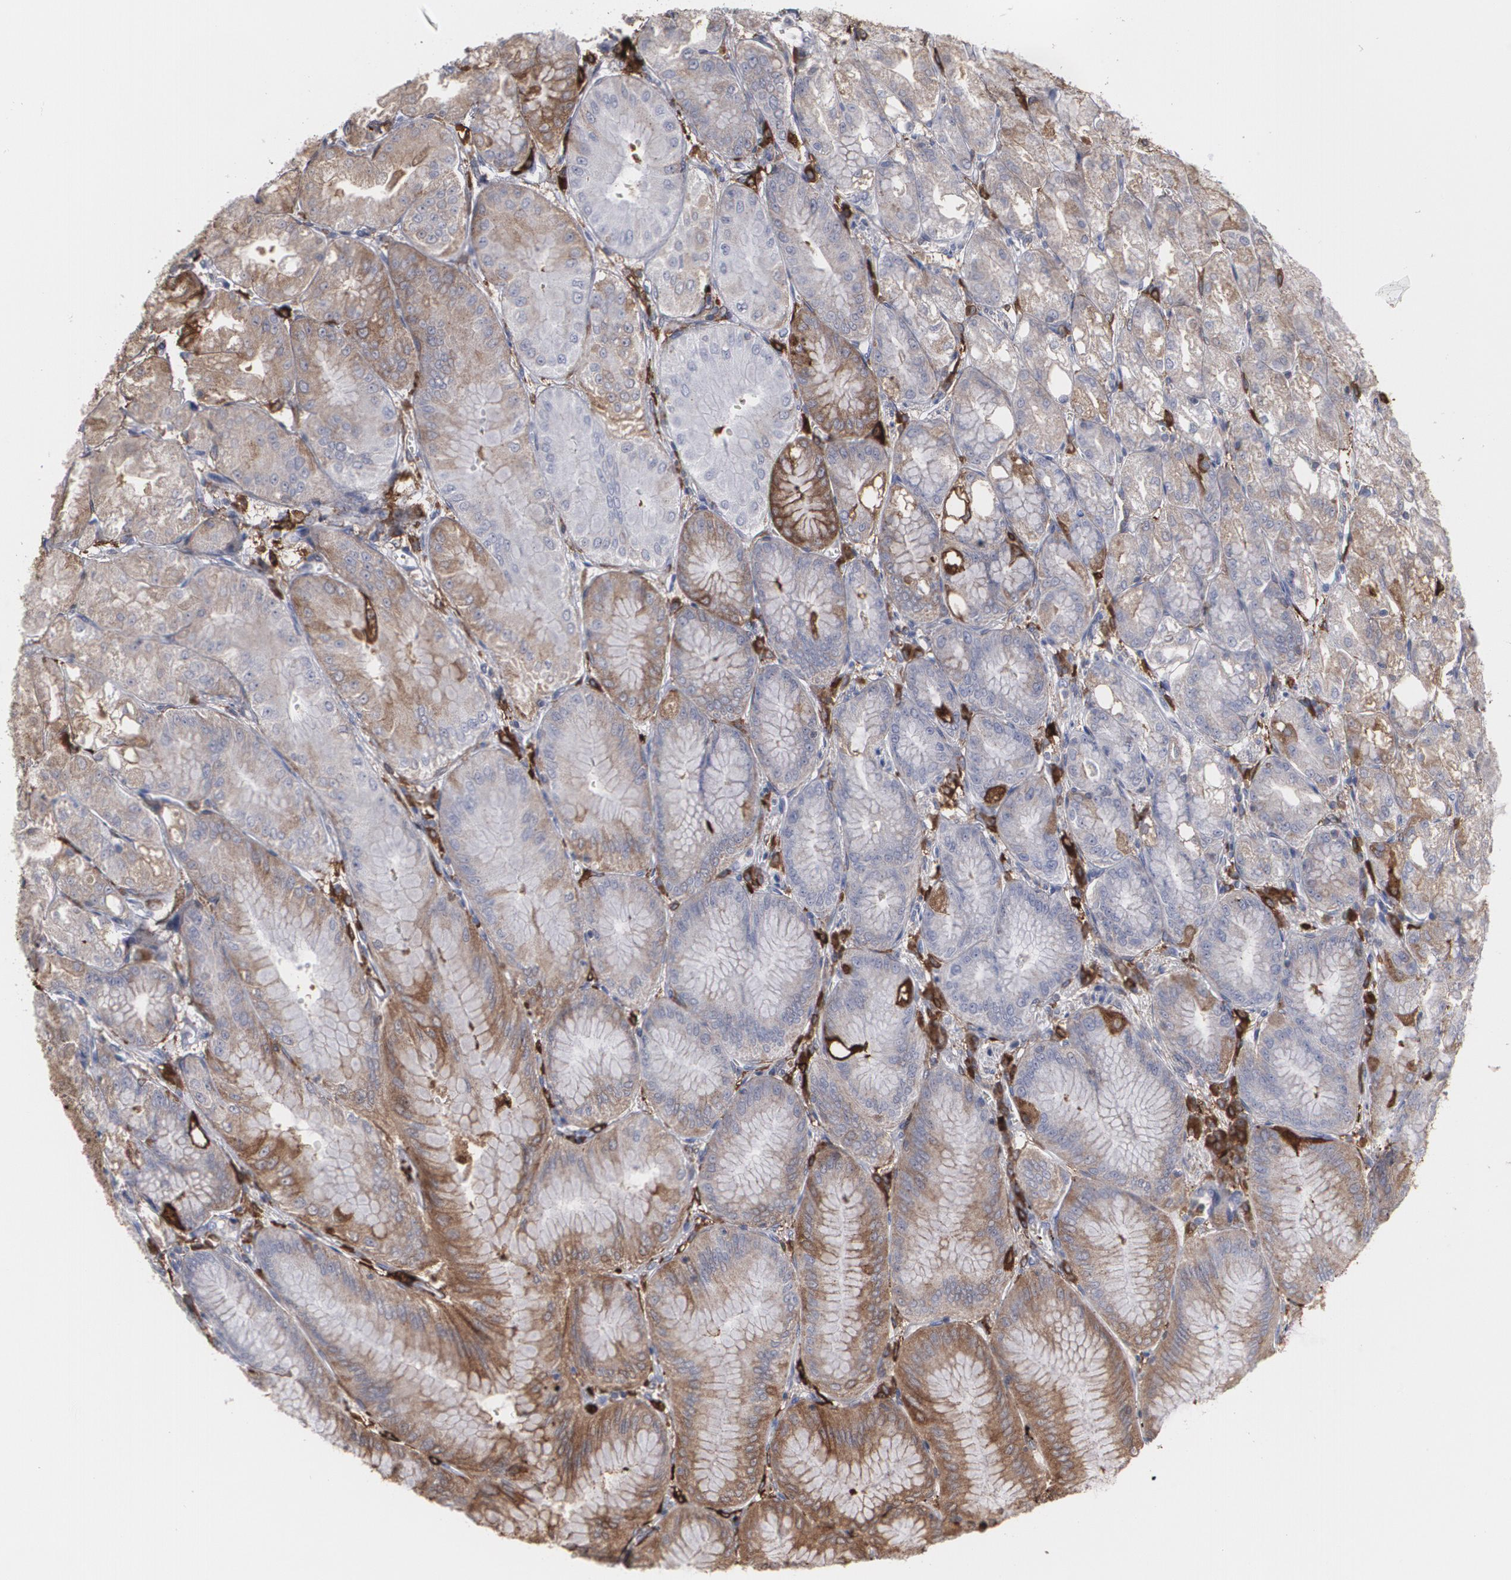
{"staining": {"intensity": "weak", "quantity": "25%-75%", "location": "cytoplasmic/membranous"}, "tissue": "stomach", "cell_type": "Glandular cells", "image_type": "normal", "snomed": [{"axis": "morphology", "description": "Normal tissue, NOS"}, {"axis": "topography", "description": "Stomach, lower"}], "caption": "Human stomach stained with a brown dye shows weak cytoplasmic/membranous positive staining in approximately 25%-75% of glandular cells.", "gene": "ODC1", "patient": {"sex": "male", "age": 71}}